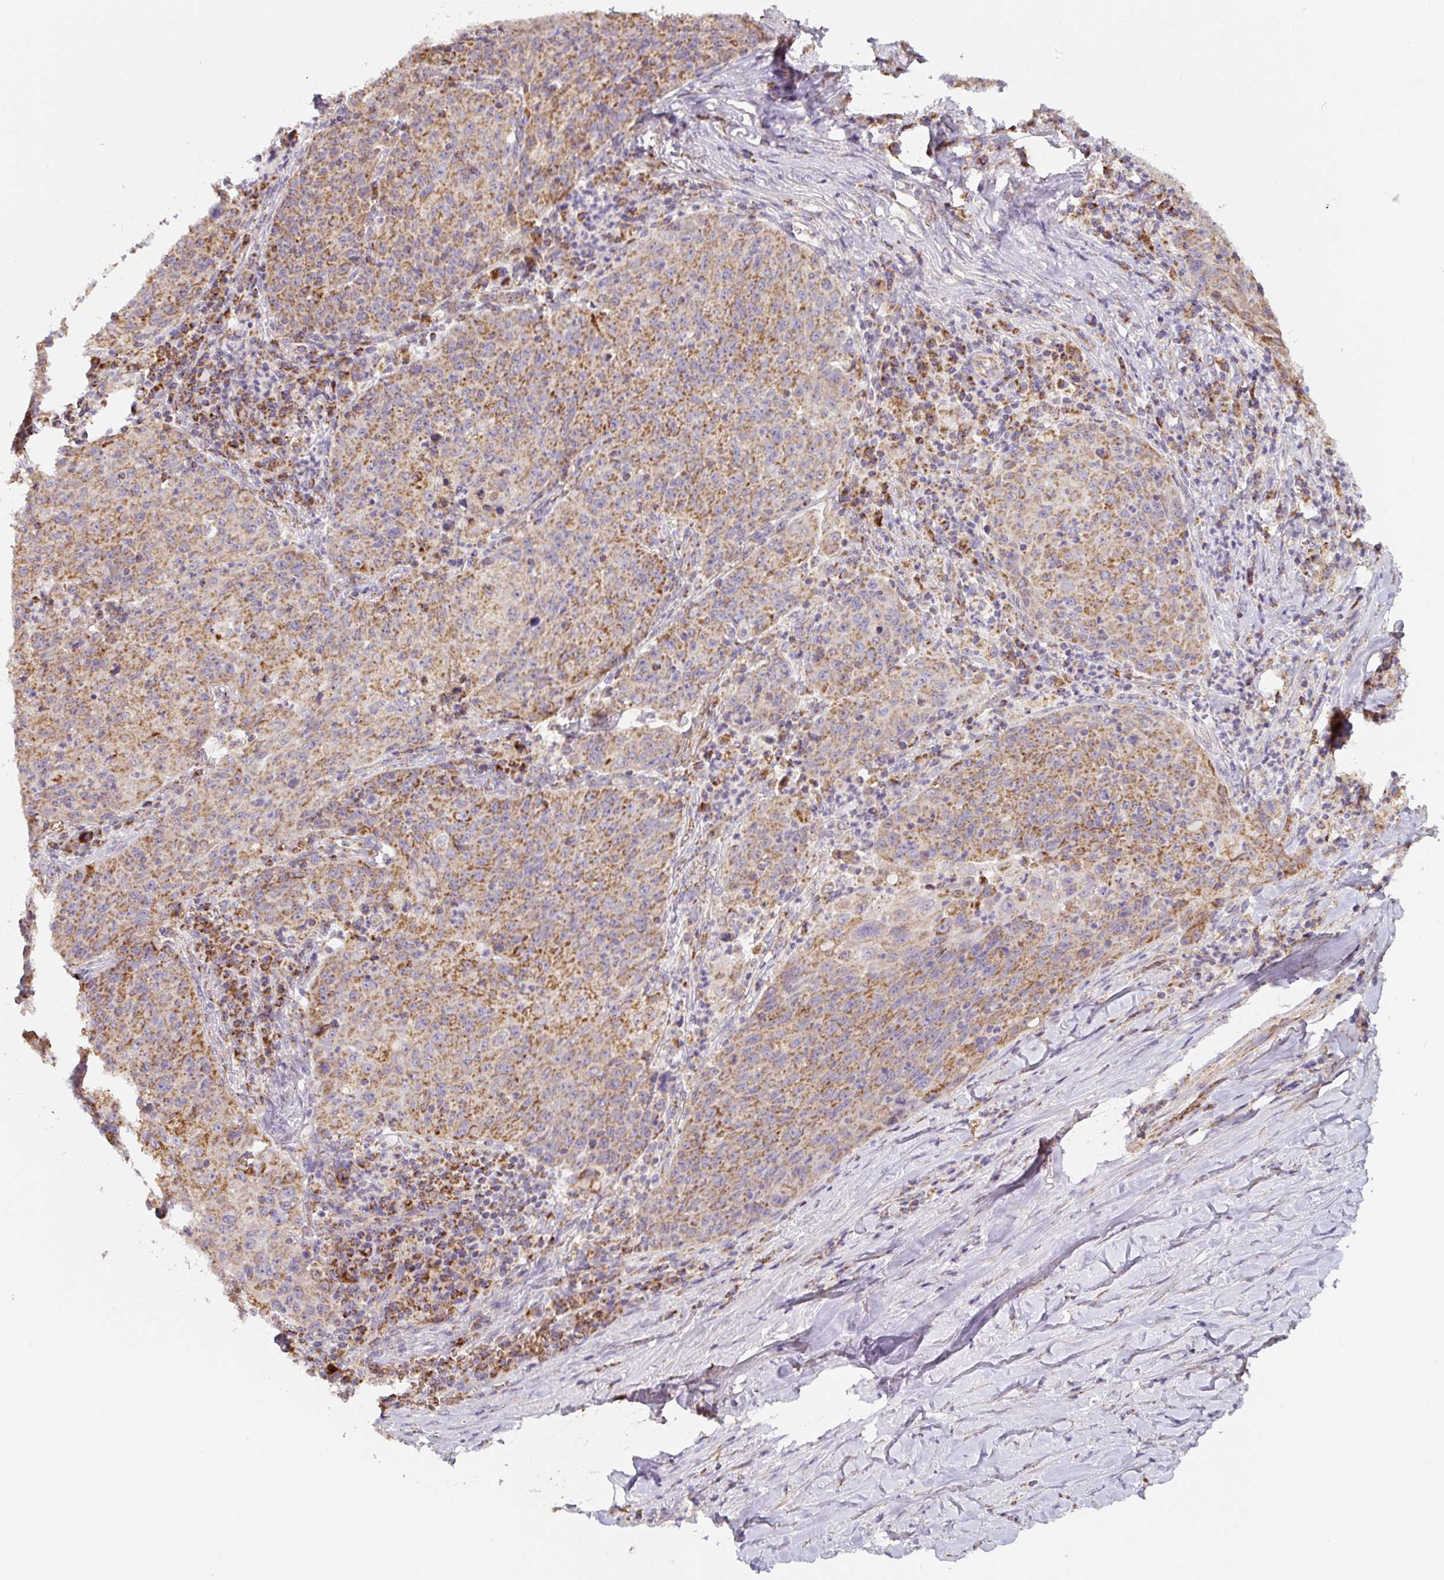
{"staining": {"intensity": "moderate", "quantity": ">75%", "location": "cytoplasmic/membranous"}, "tissue": "lung cancer", "cell_type": "Tumor cells", "image_type": "cancer", "snomed": [{"axis": "morphology", "description": "Squamous cell carcinoma, NOS"}, {"axis": "morphology", "description": "Squamous cell carcinoma, metastatic, NOS"}, {"axis": "topography", "description": "Bronchus"}, {"axis": "topography", "description": "Lung"}], "caption": "Metastatic squamous cell carcinoma (lung) stained for a protein demonstrates moderate cytoplasmic/membranous positivity in tumor cells.", "gene": "MT-CO2", "patient": {"sex": "male", "age": 62}}